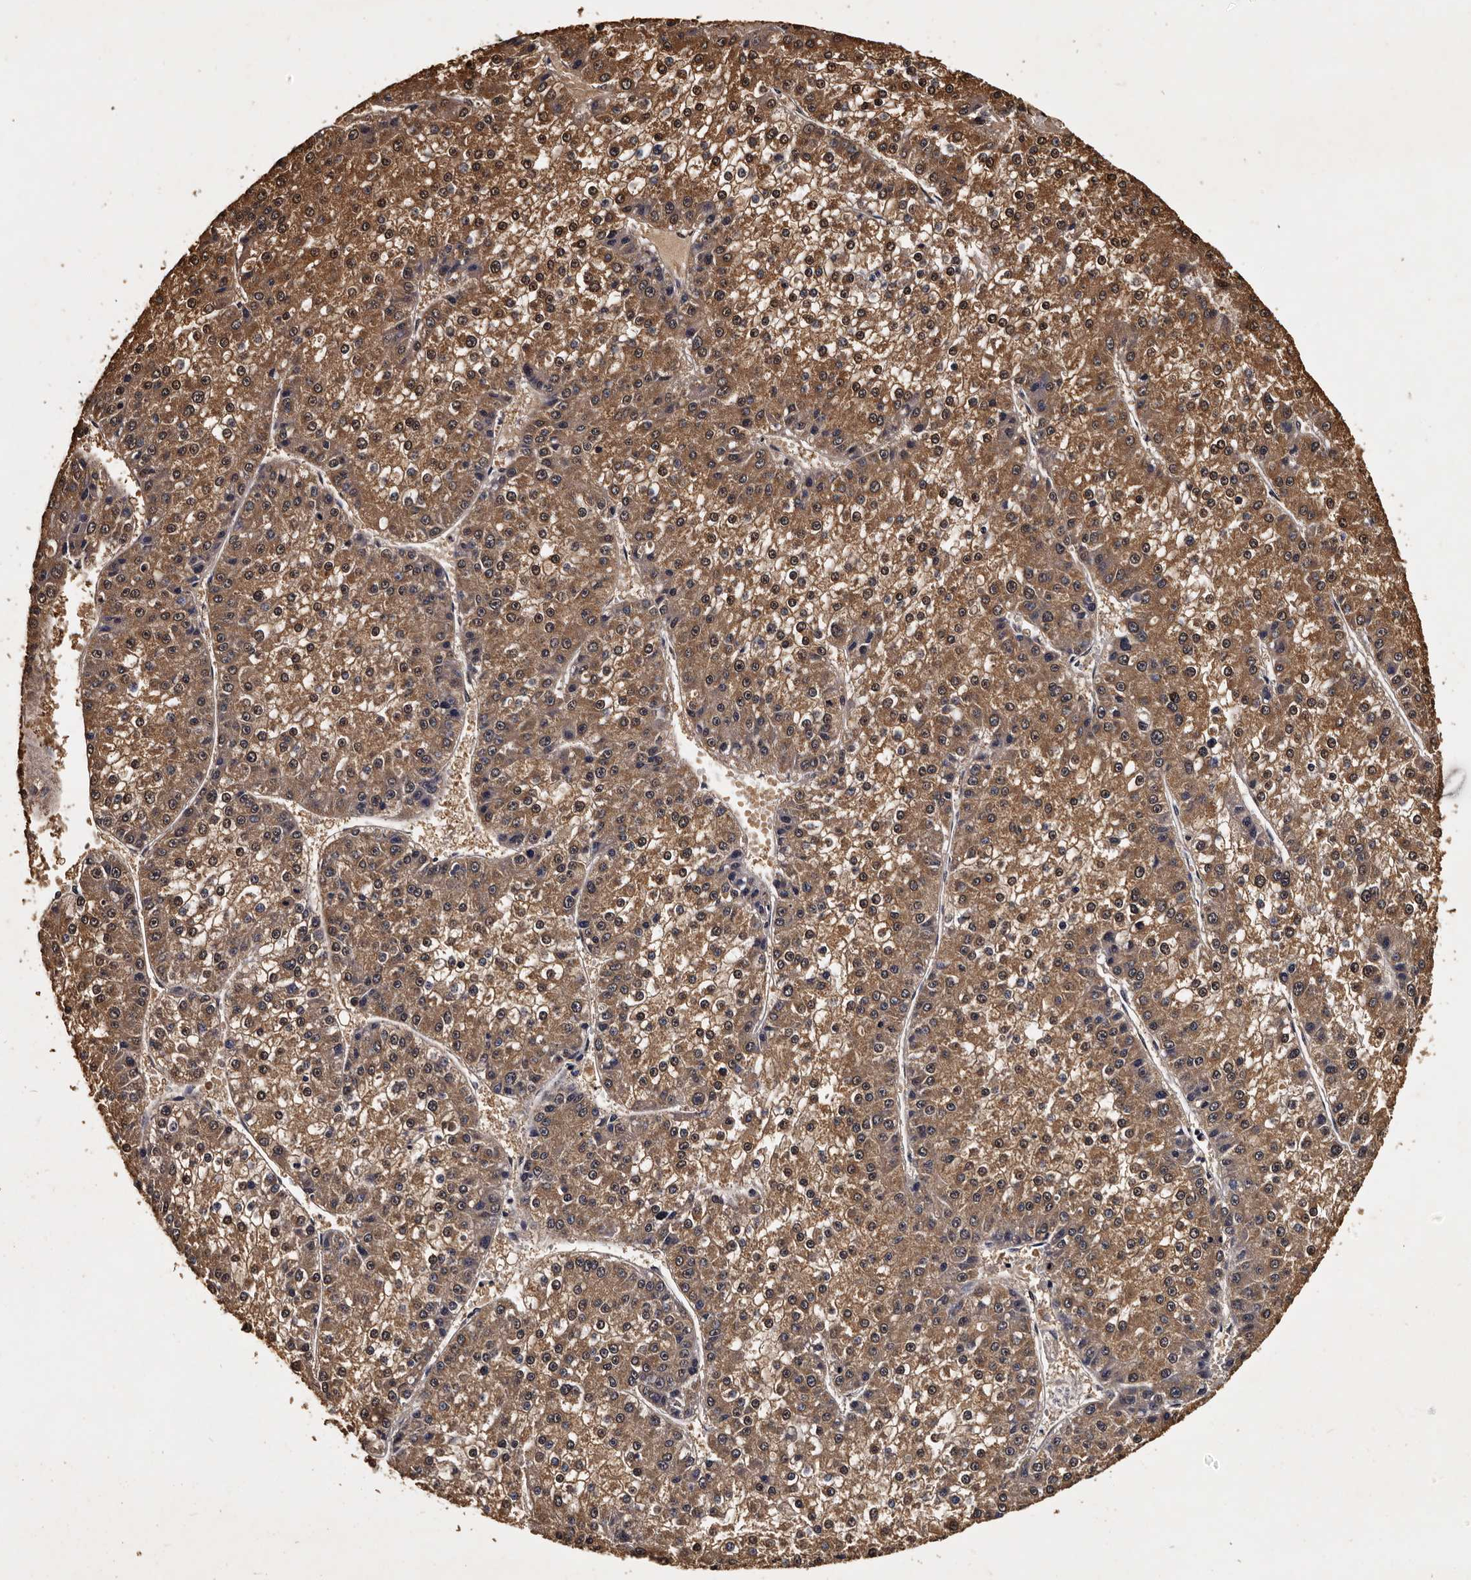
{"staining": {"intensity": "moderate", "quantity": ">75%", "location": "cytoplasmic/membranous,nuclear"}, "tissue": "liver cancer", "cell_type": "Tumor cells", "image_type": "cancer", "snomed": [{"axis": "morphology", "description": "Carcinoma, Hepatocellular, NOS"}, {"axis": "topography", "description": "Liver"}], "caption": "Liver hepatocellular carcinoma stained with a brown dye reveals moderate cytoplasmic/membranous and nuclear positive staining in about >75% of tumor cells.", "gene": "PARS2", "patient": {"sex": "female", "age": 73}}